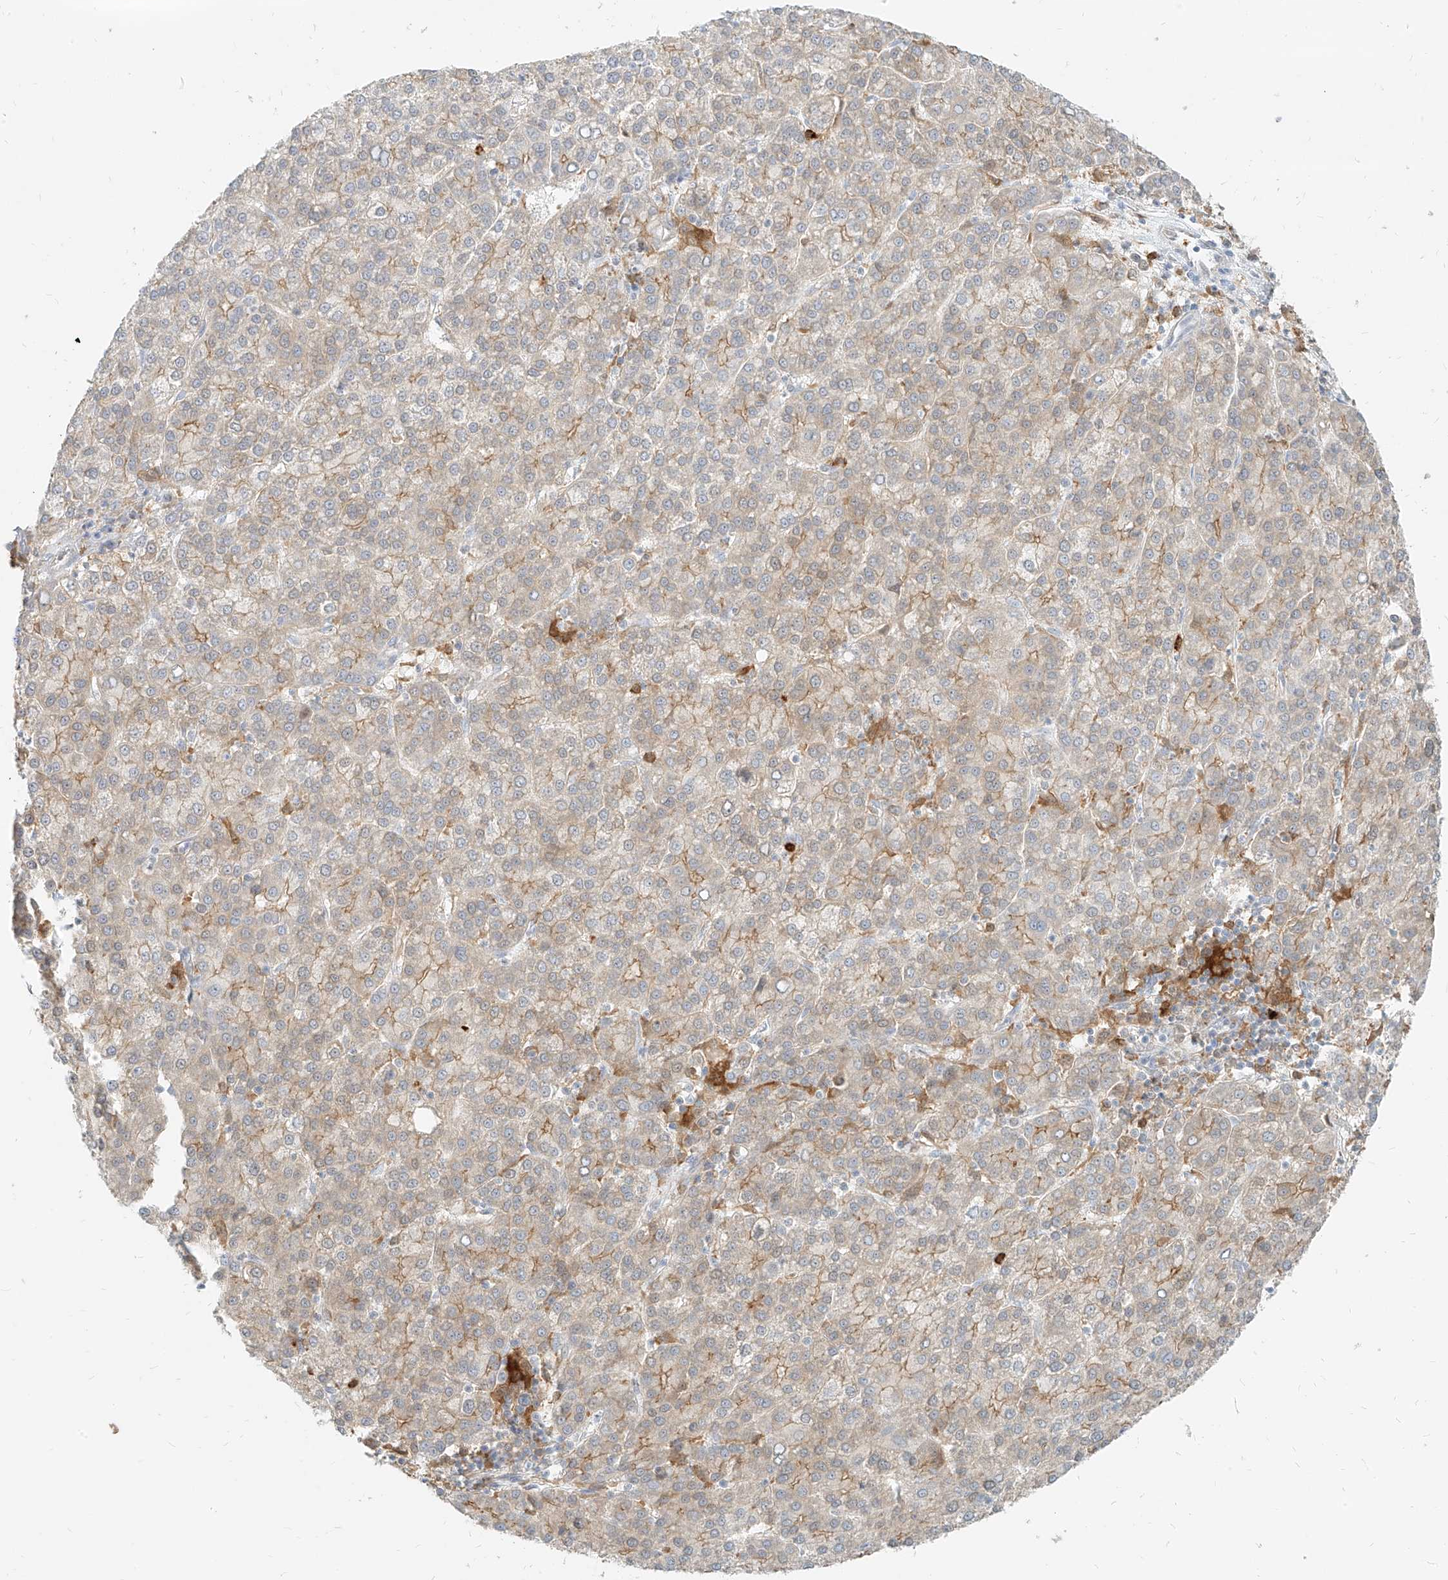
{"staining": {"intensity": "moderate", "quantity": "<25%", "location": "cytoplasmic/membranous"}, "tissue": "liver cancer", "cell_type": "Tumor cells", "image_type": "cancer", "snomed": [{"axis": "morphology", "description": "Carcinoma, Hepatocellular, NOS"}, {"axis": "topography", "description": "Liver"}], "caption": "This image reveals liver cancer (hepatocellular carcinoma) stained with IHC to label a protein in brown. The cytoplasmic/membranous of tumor cells show moderate positivity for the protein. Nuclei are counter-stained blue.", "gene": "PGD", "patient": {"sex": "female", "age": 58}}